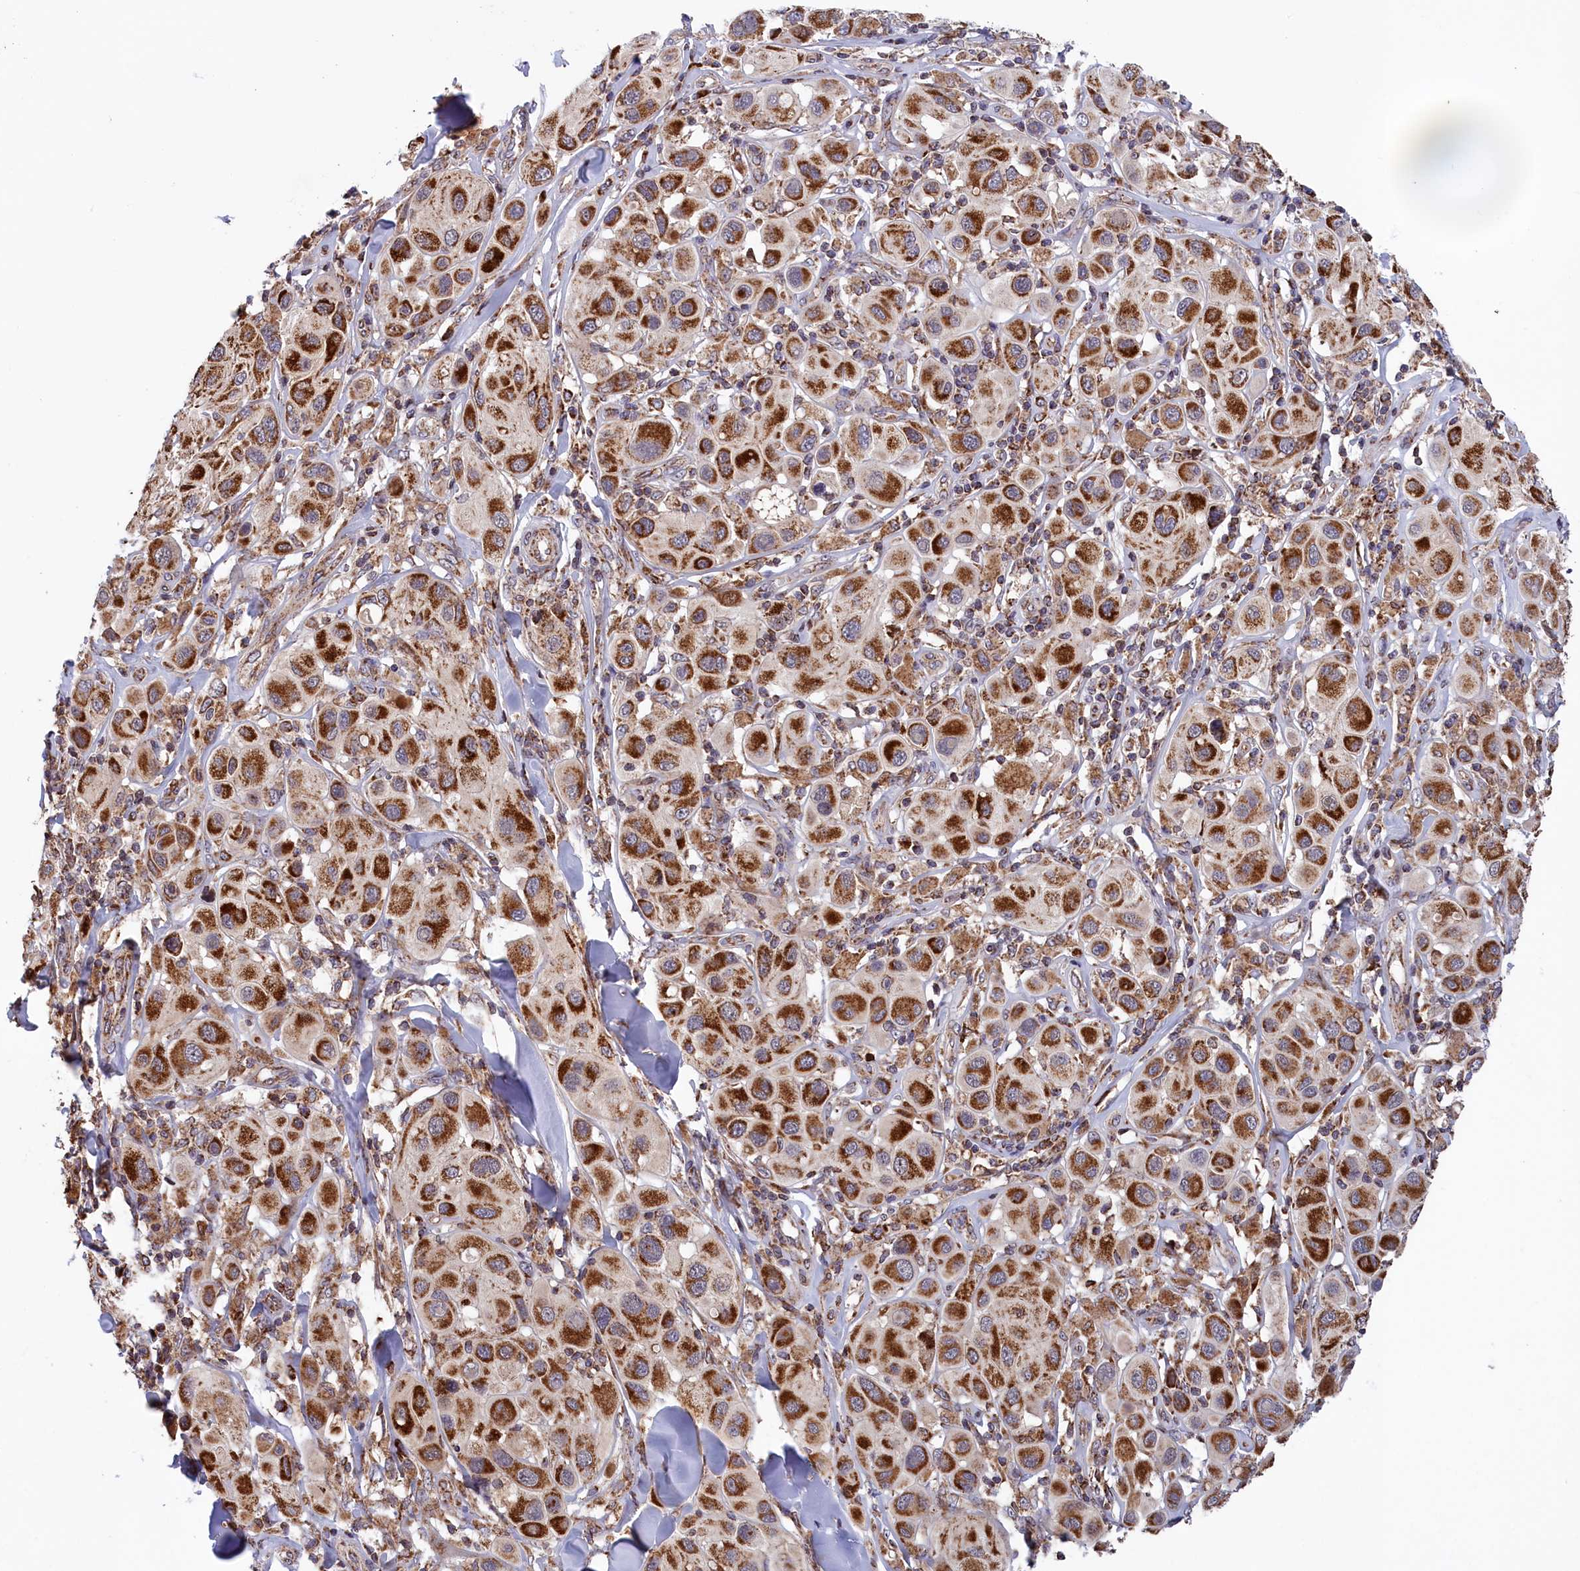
{"staining": {"intensity": "strong", "quantity": ">75%", "location": "cytoplasmic/membranous"}, "tissue": "melanoma", "cell_type": "Tumor cells", "image_type": "cancer", "snomed": [{"axis": "morphology", "description": "Malignant melanoma, Metastatic site"}, {"axis": "topography", "description": "Skin"}], "caption": "This photomicrograph reveals IHC staining of melanoma, with high strong cytoplasmic/membranous expression in approximately >75% of tumor cells.", "gene": "TIMM44", "patient": {"sex": "male", "age": 41}}